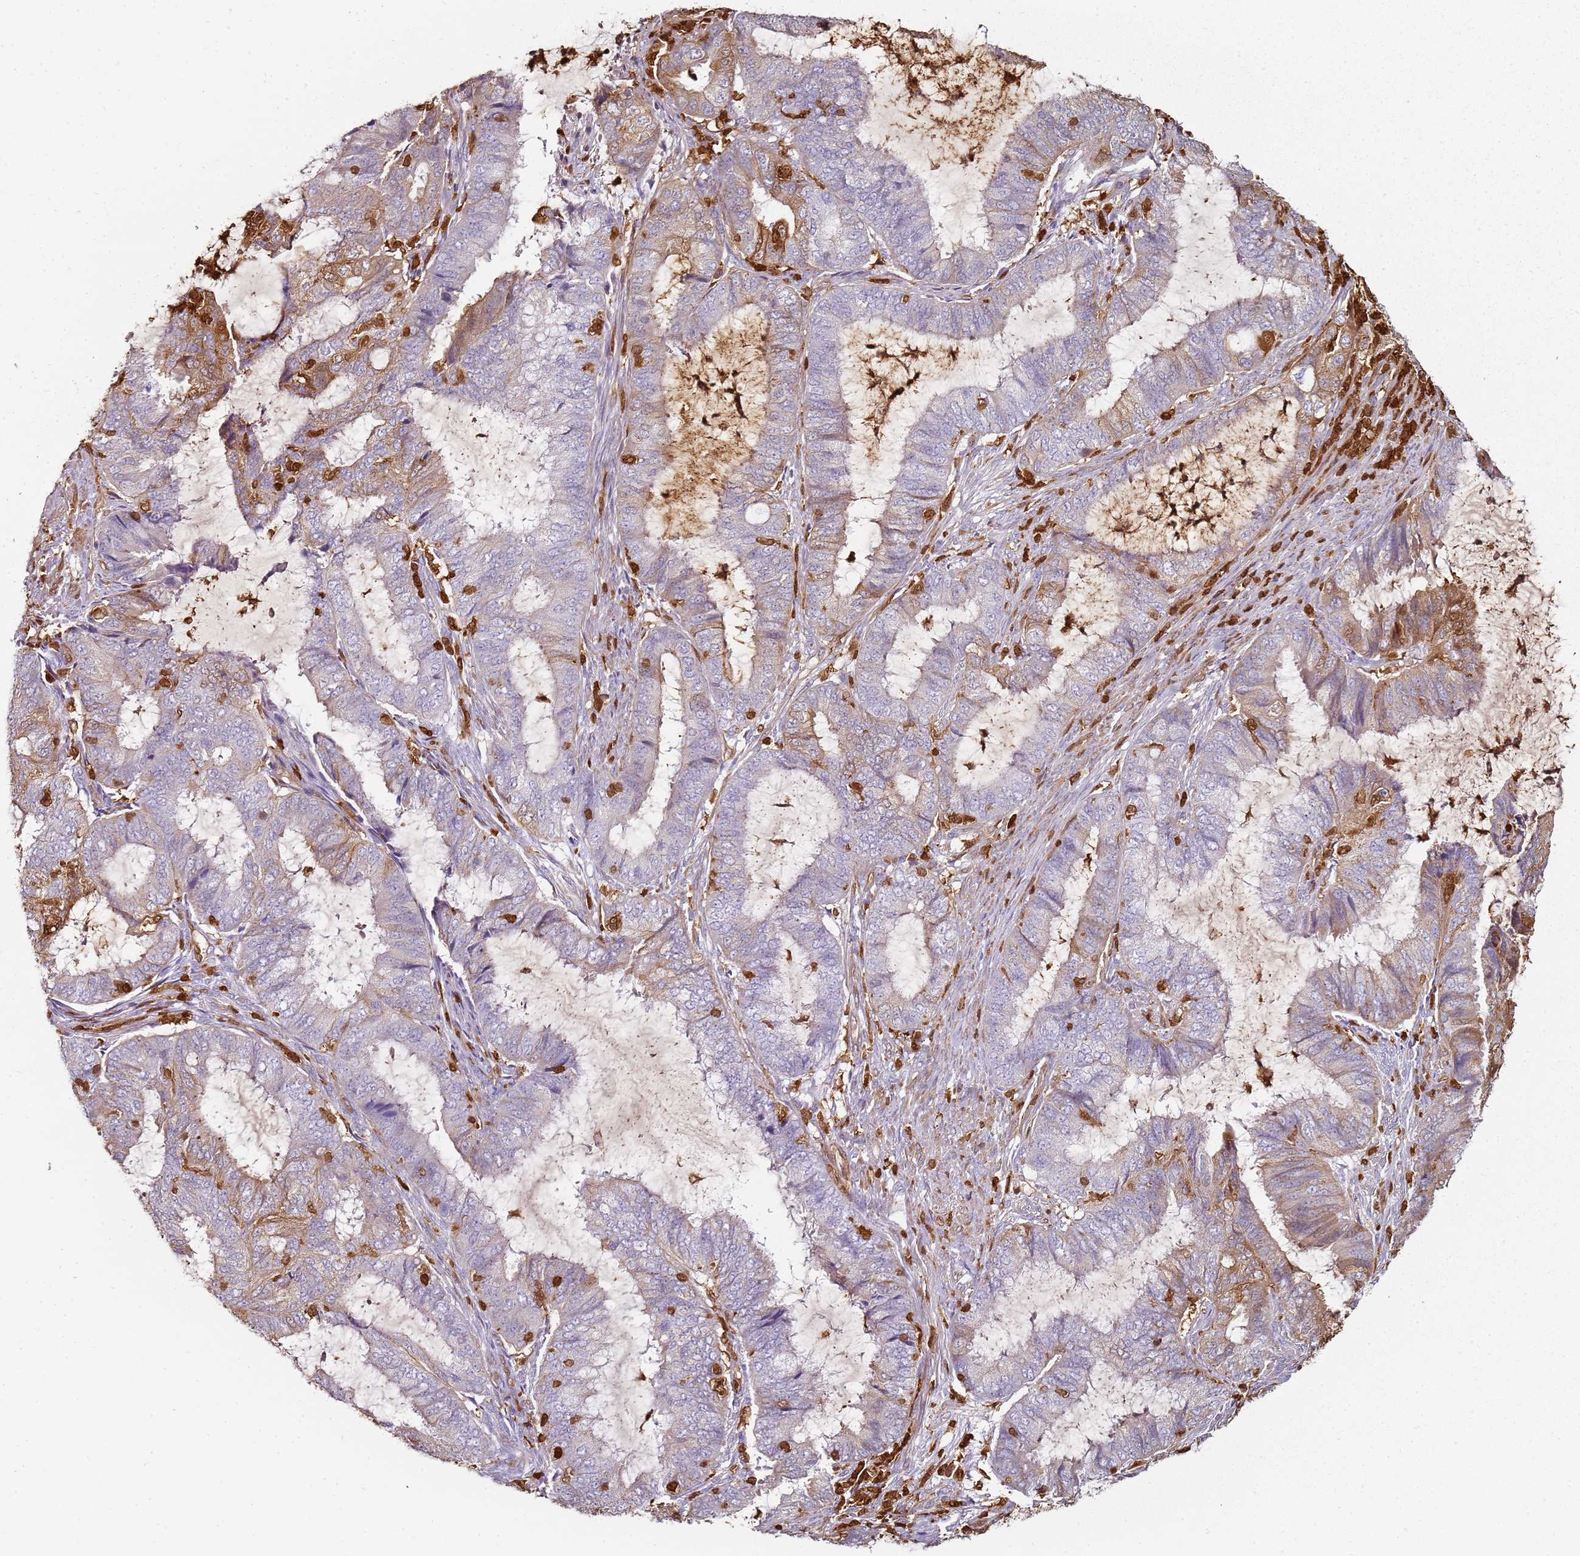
{"staining": {"intensity": "moderate", "quantity": "<25%", "location": "cytoplasmic/membranous,nuclear"}, "tissue": "endometrial cancer", "cell_type": "Tumor cells", "image_type": "cancer", "snomed": [{"axis": "morphology", "description": "Adenocarcinoma, NOS"}, {"axis": "topography", "description": "Endometrium"}], "caption": "Endometrial cancer (adenocarcinoma) stained with immunohistochemistry demonstrates moderate cytoplasmic/membranous and nuclear positivity in about <25% of tumor cells. (DAB (3,3'-diaminobenzidine) = brown stain, brightfield microscopy at high magnification).", "gene": "S100A4", "patient": {"sex": "female", "age": 51}}